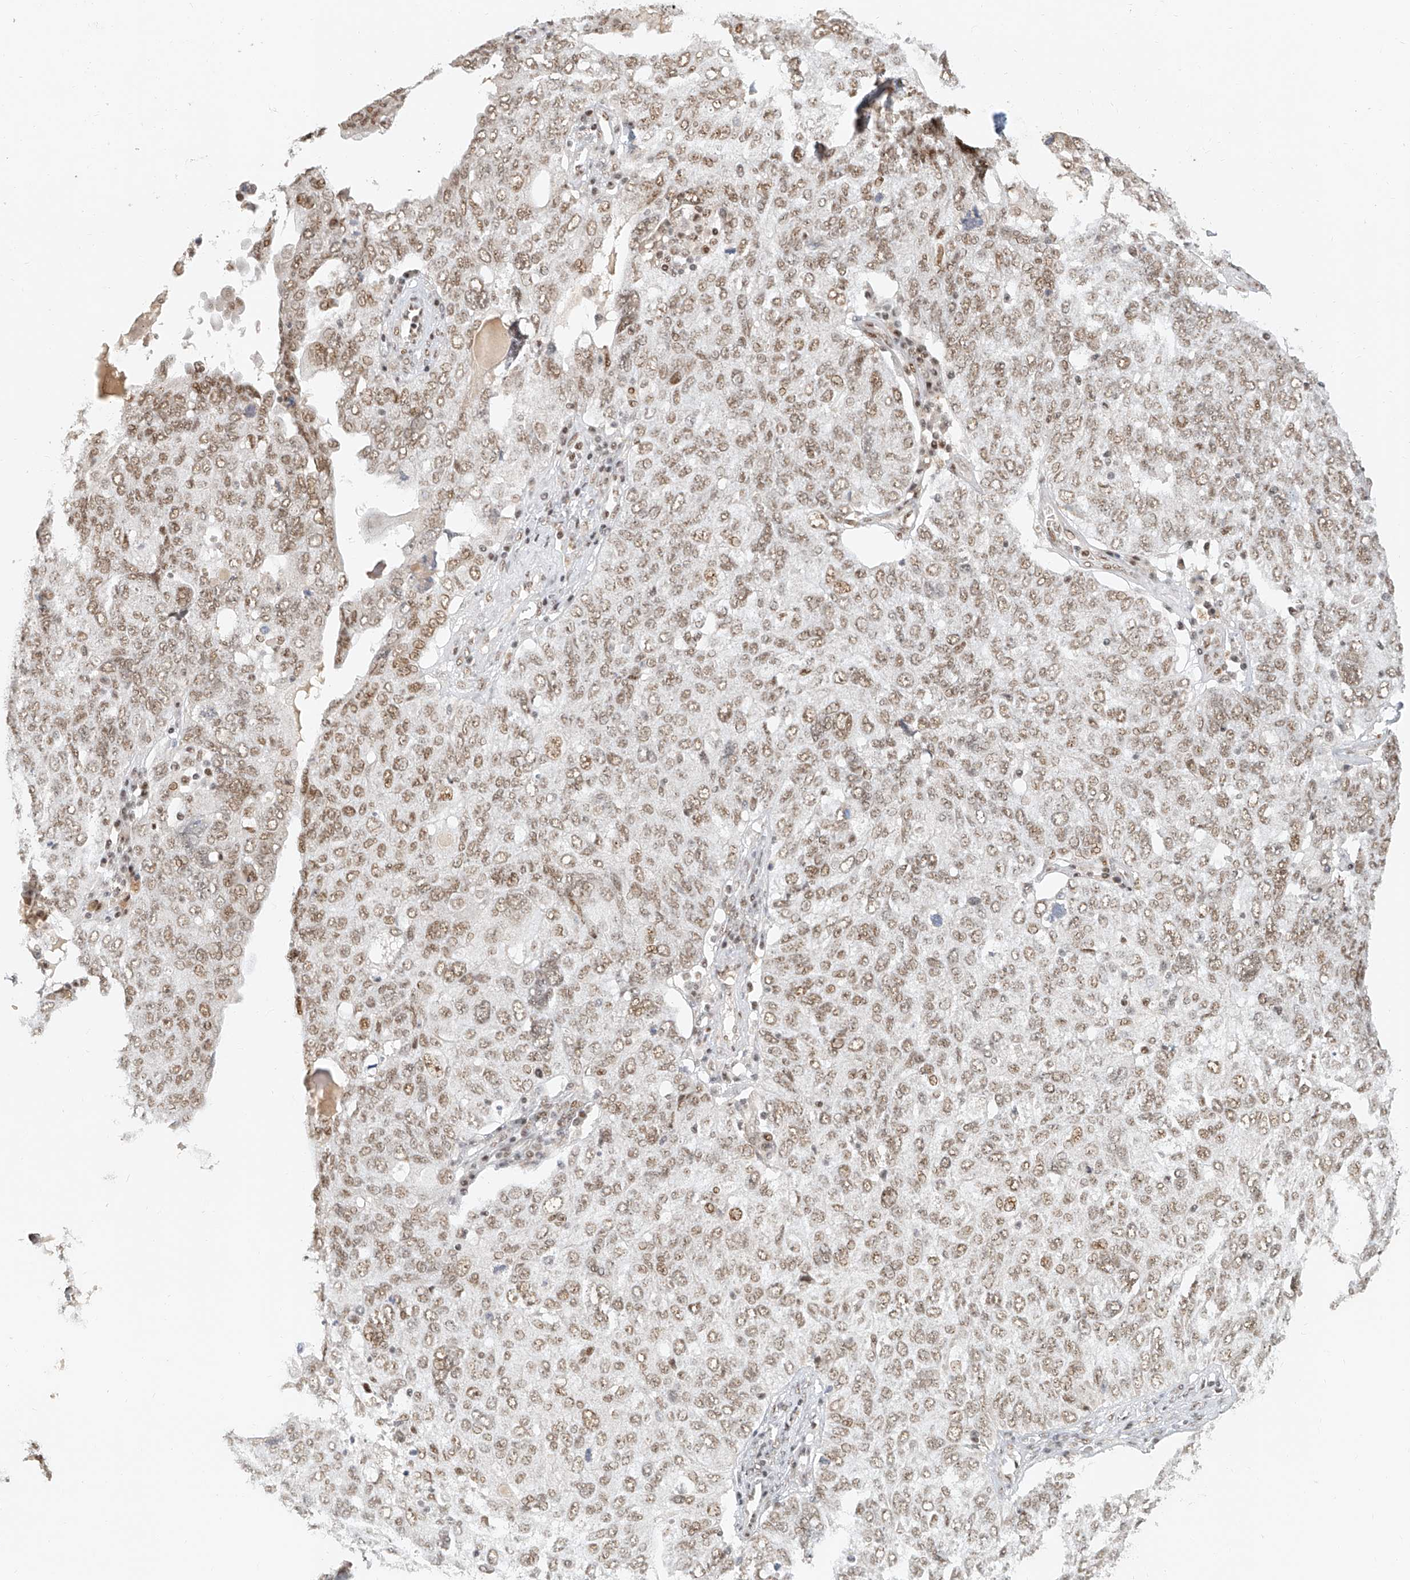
{"staining": {"intensity": "moderate", "quantity": ">75%", "location": "nuclear"}, "tissue": "ovarian cancer", "cell_type": "Tumor cells", "image_type": "cancer", "snomed": [{"axis": "morphology", "description": "Carcinoma, endometroid"}, {"axis": "topography", "description": "Ovary"}], "caption": "Endometroid carcinoma (ovarian) stained for a protein reveals moderate nuclear positivity in tumor cells.", "gene": "CXorf58", "patient": {"sex": "female", "age": 62}}